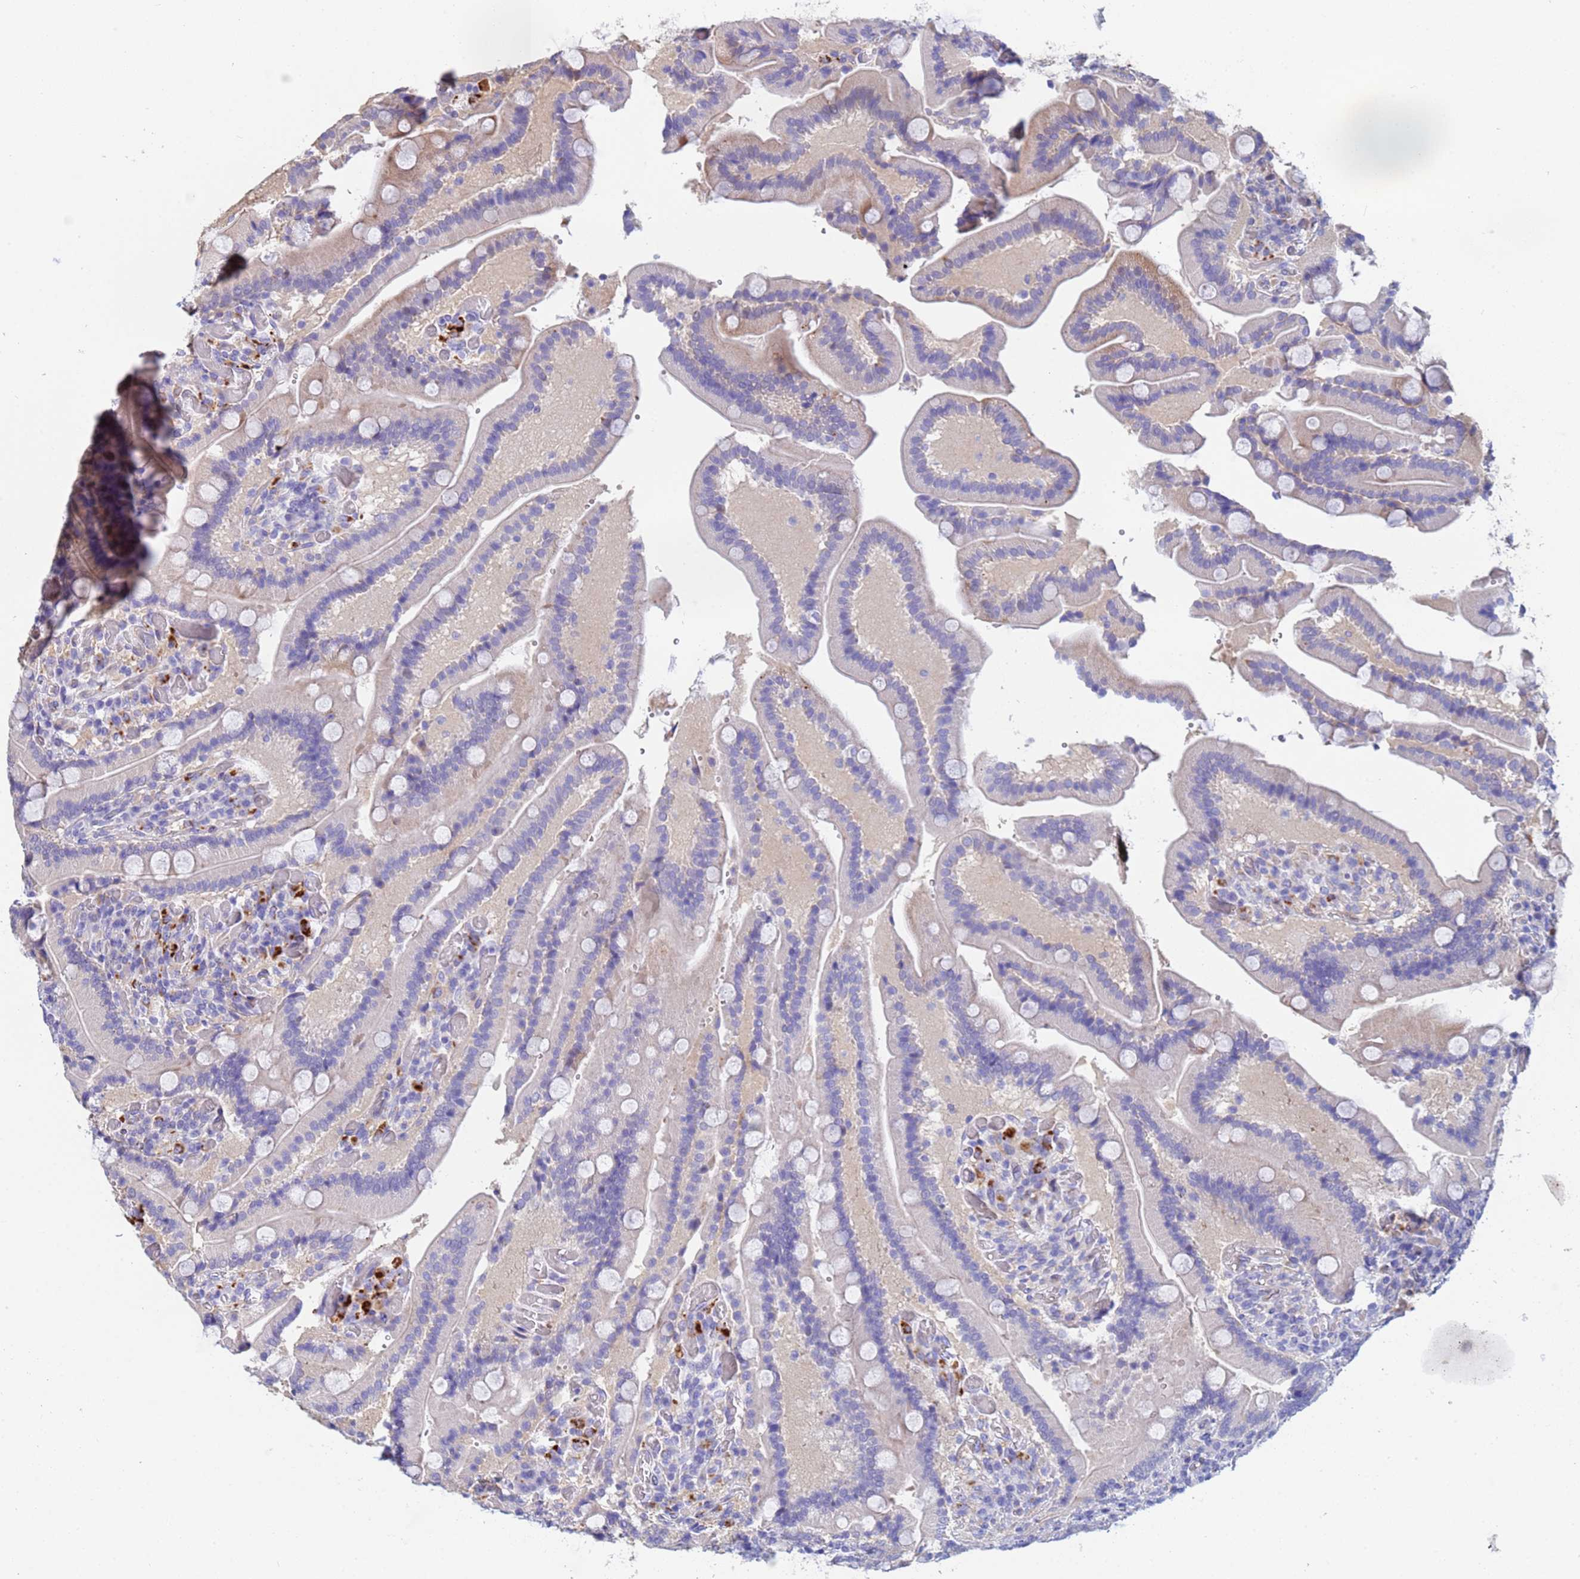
{"staining": {"intensity": "moderate", "quantity": "<25%", "location": "cytoplasmic/membranous"}, "tissue": "duodenum", "cell_type": "Glandular cells", "image_type": "normal", "snomed": [{"axis": "morphology", "description": "Normal tissue, NOS"}, {"axis": "topography", "description": "Duodenum"}], "caption": "Immunohistochemical staining of benign duodenum shows low levels of moderate cytoplasmic/membranous positivity in about <25% of glandular cells.", "gene": "PPP6R1", "patient": {"sex": "female", "age": 62}}